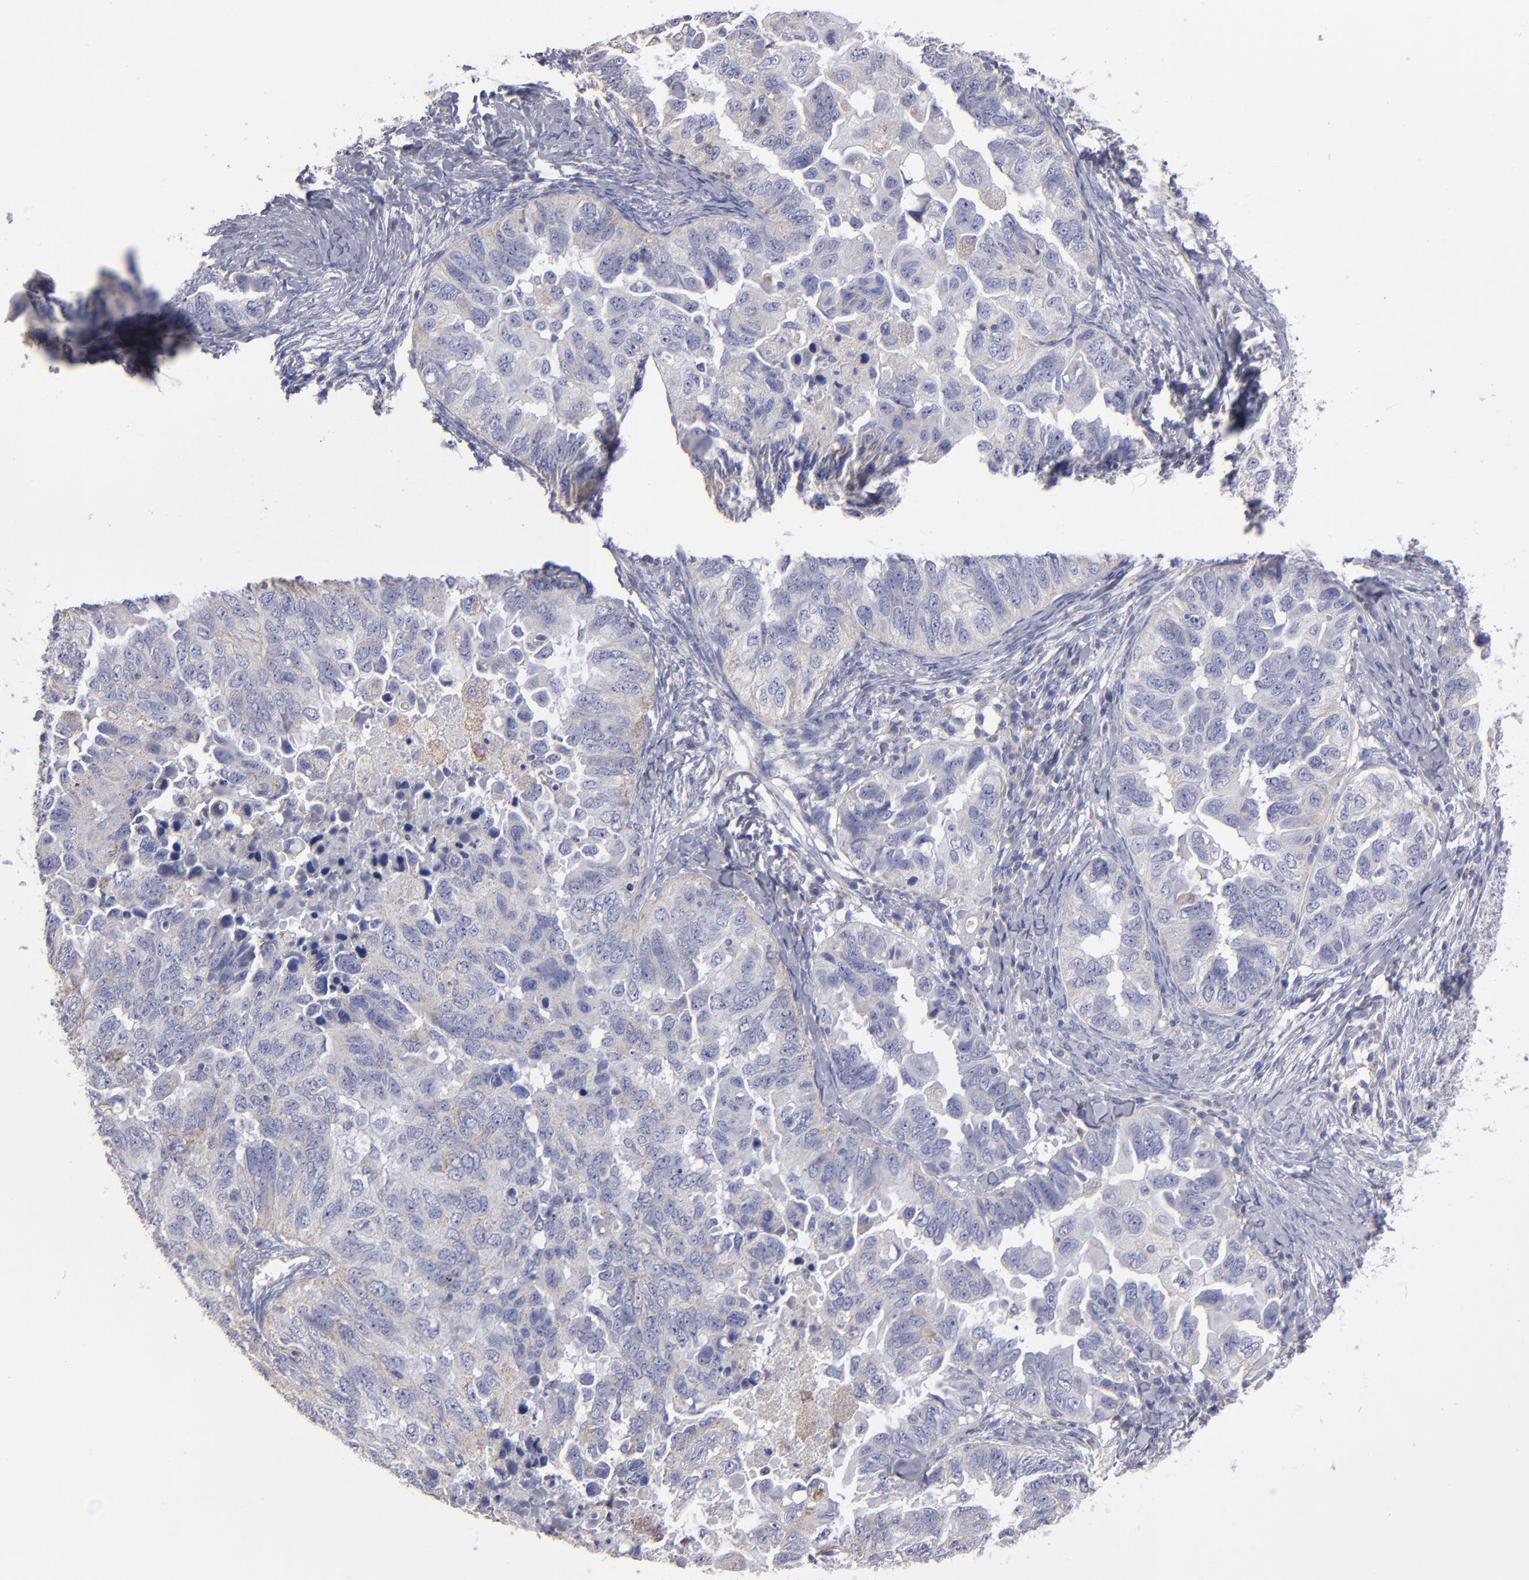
{"staining": {"intensity": "weak", "quantity": ">75%", "location": "cytoplasmic/membranous"}, "tissue": "ovarian cancer", "cell_type": "Tumor cells", "image_type": "cancer", "snomed": [{"axis": "morphology", "description": "Cystadenocarcinoma, serous, NOS"}, {"axis": "topography", "description": "Ovary"}], "caption": "Ovarian cancer (serous cystadenocarcinoma) stained with a protein marker shows weak staining in tumor cells.", "gene": "FGR", "patient": {"sex": "female", "age": 82}}